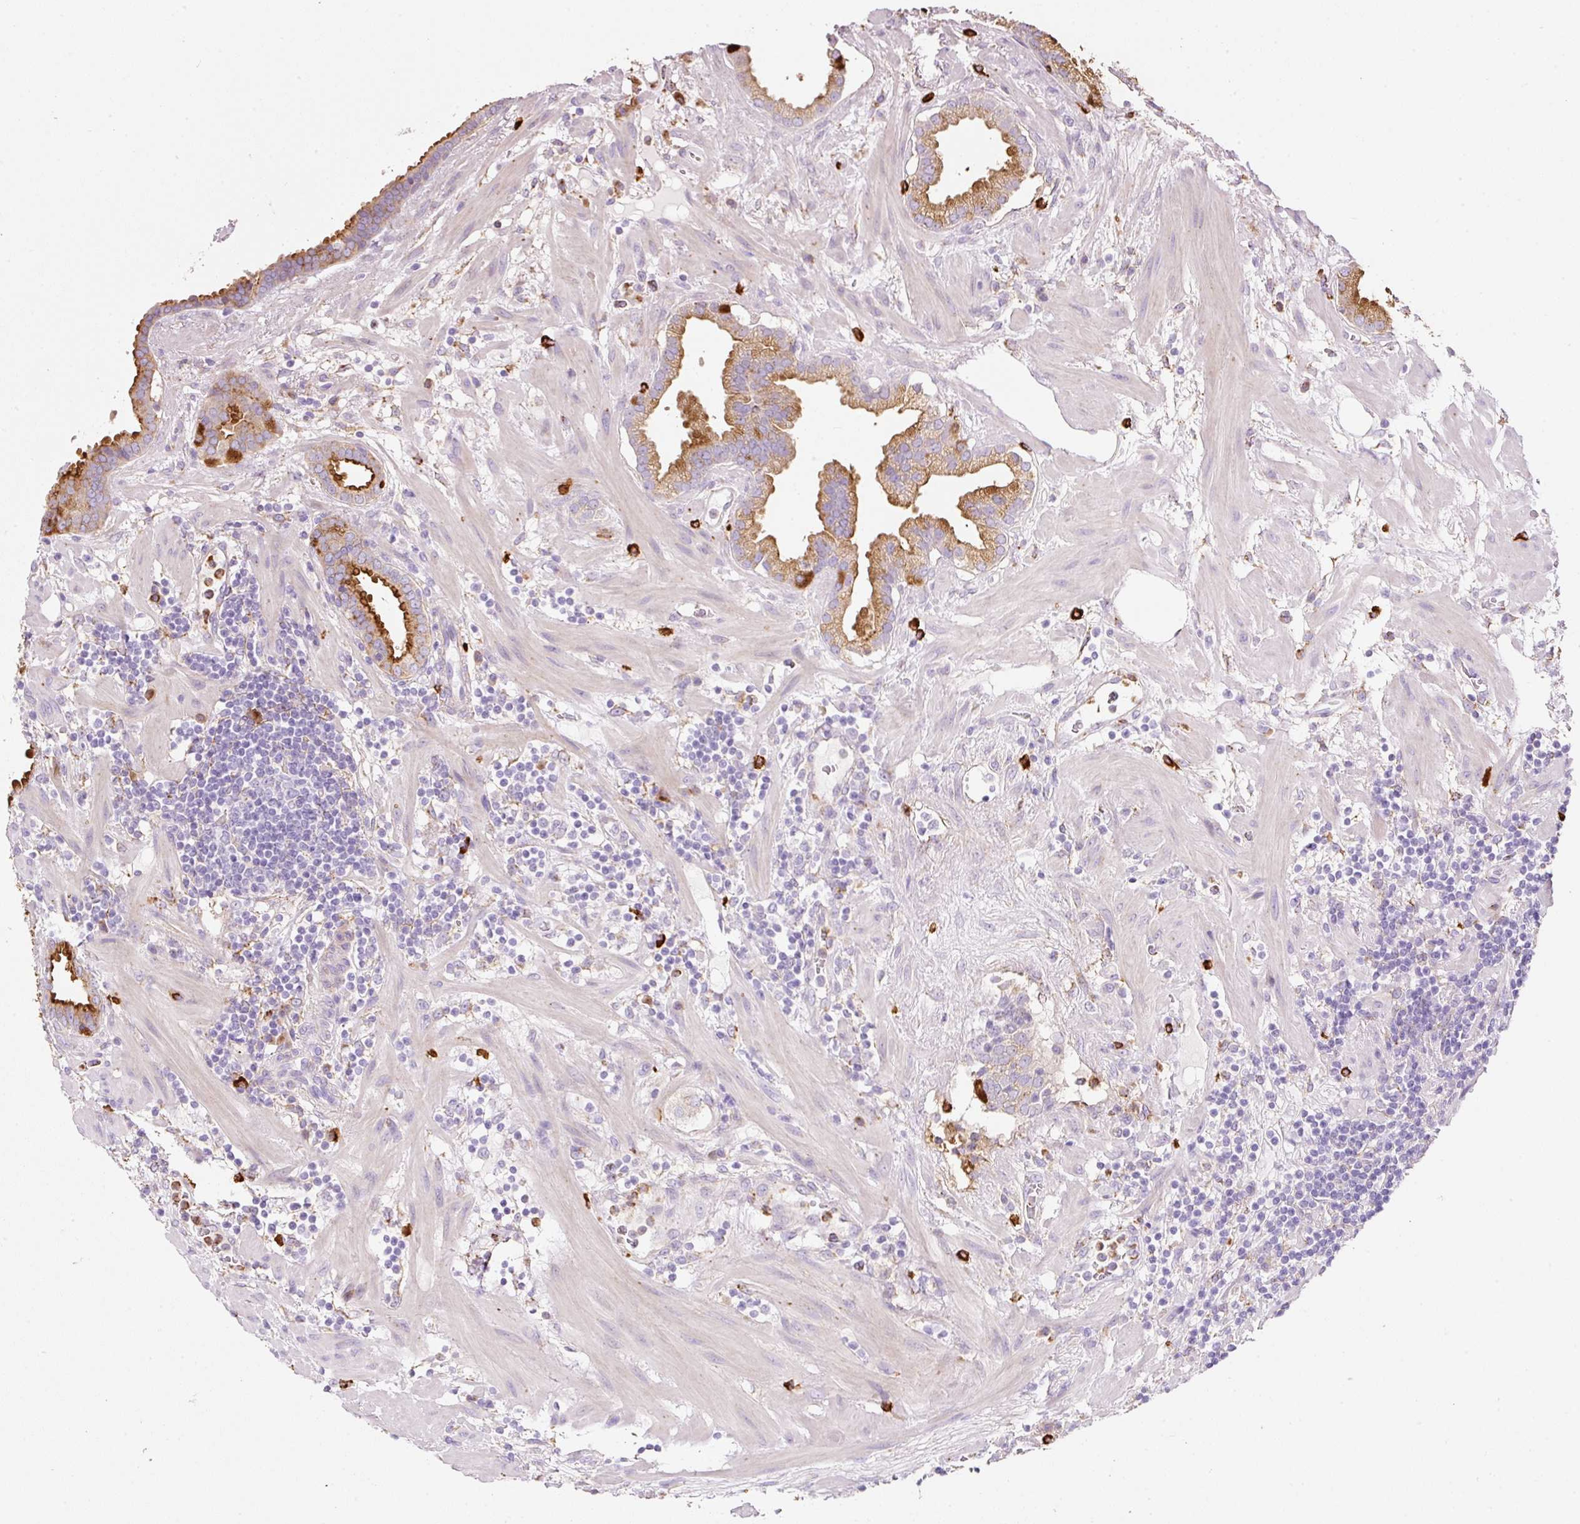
{"staining": {"intensity": "moderate", "quantity": "25%-75%", "location": "cytoplasmic/membranous"}, "tissue": "prostate cancer", "cell_type": "Tumor cells", "image_type": "cancer", "snomed": [{"axis": "morphology", "description": "Adenocarcinoma, High grade"}, {"axis": "topography", "description": "Prostate"}], "caption": "Tumor cells show medium levels of moderate cytoplasmic/membranous expression in about 25%-75% of cells in prostate high-grade adenocarcinoma.", "gene": "TMC8", "patient": {"sex": "male", "age": 63}}